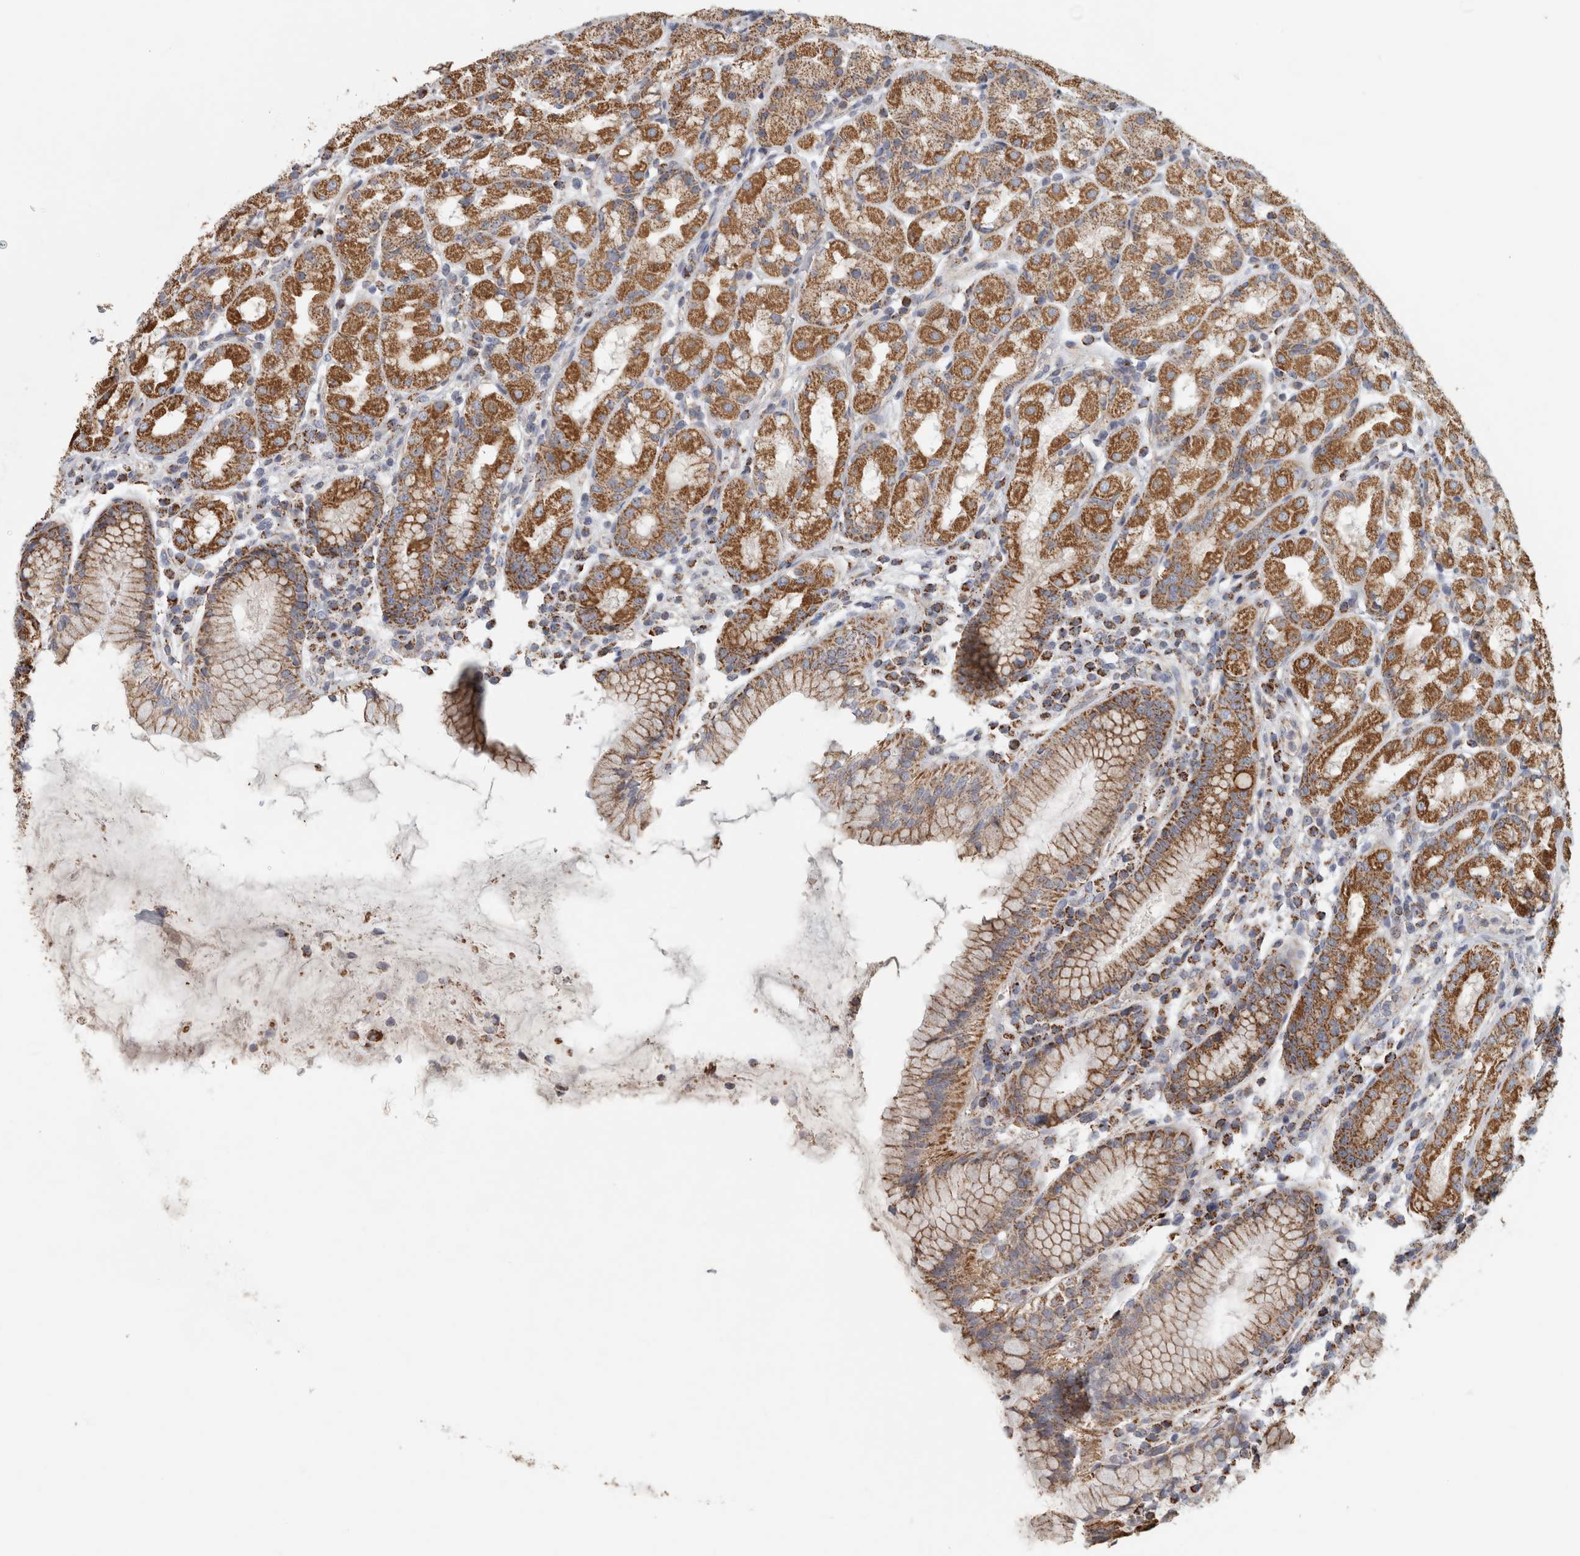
{"staining": {"intensity": "moderate", "quantity": ">75%", "location": "cytoplasmic/membranous"}, "tissue": "stomach", "cell_type": "Glandular cells", "image_type": "normal", "snomed": [{"axis": "morphology", "description": "Normal tissue, NOS"}, {"axis": "topography", "description": "Stomach, lower"}], "caption": "Protein expression by immunohistochemistry (IHC) shows moderate cytoplasmic/membranous staining in approximately >75% of glandular cells in unremarkable stomach.", "gene": "ST8SIA1", "patient": {"sex": "female", "age": 56}}